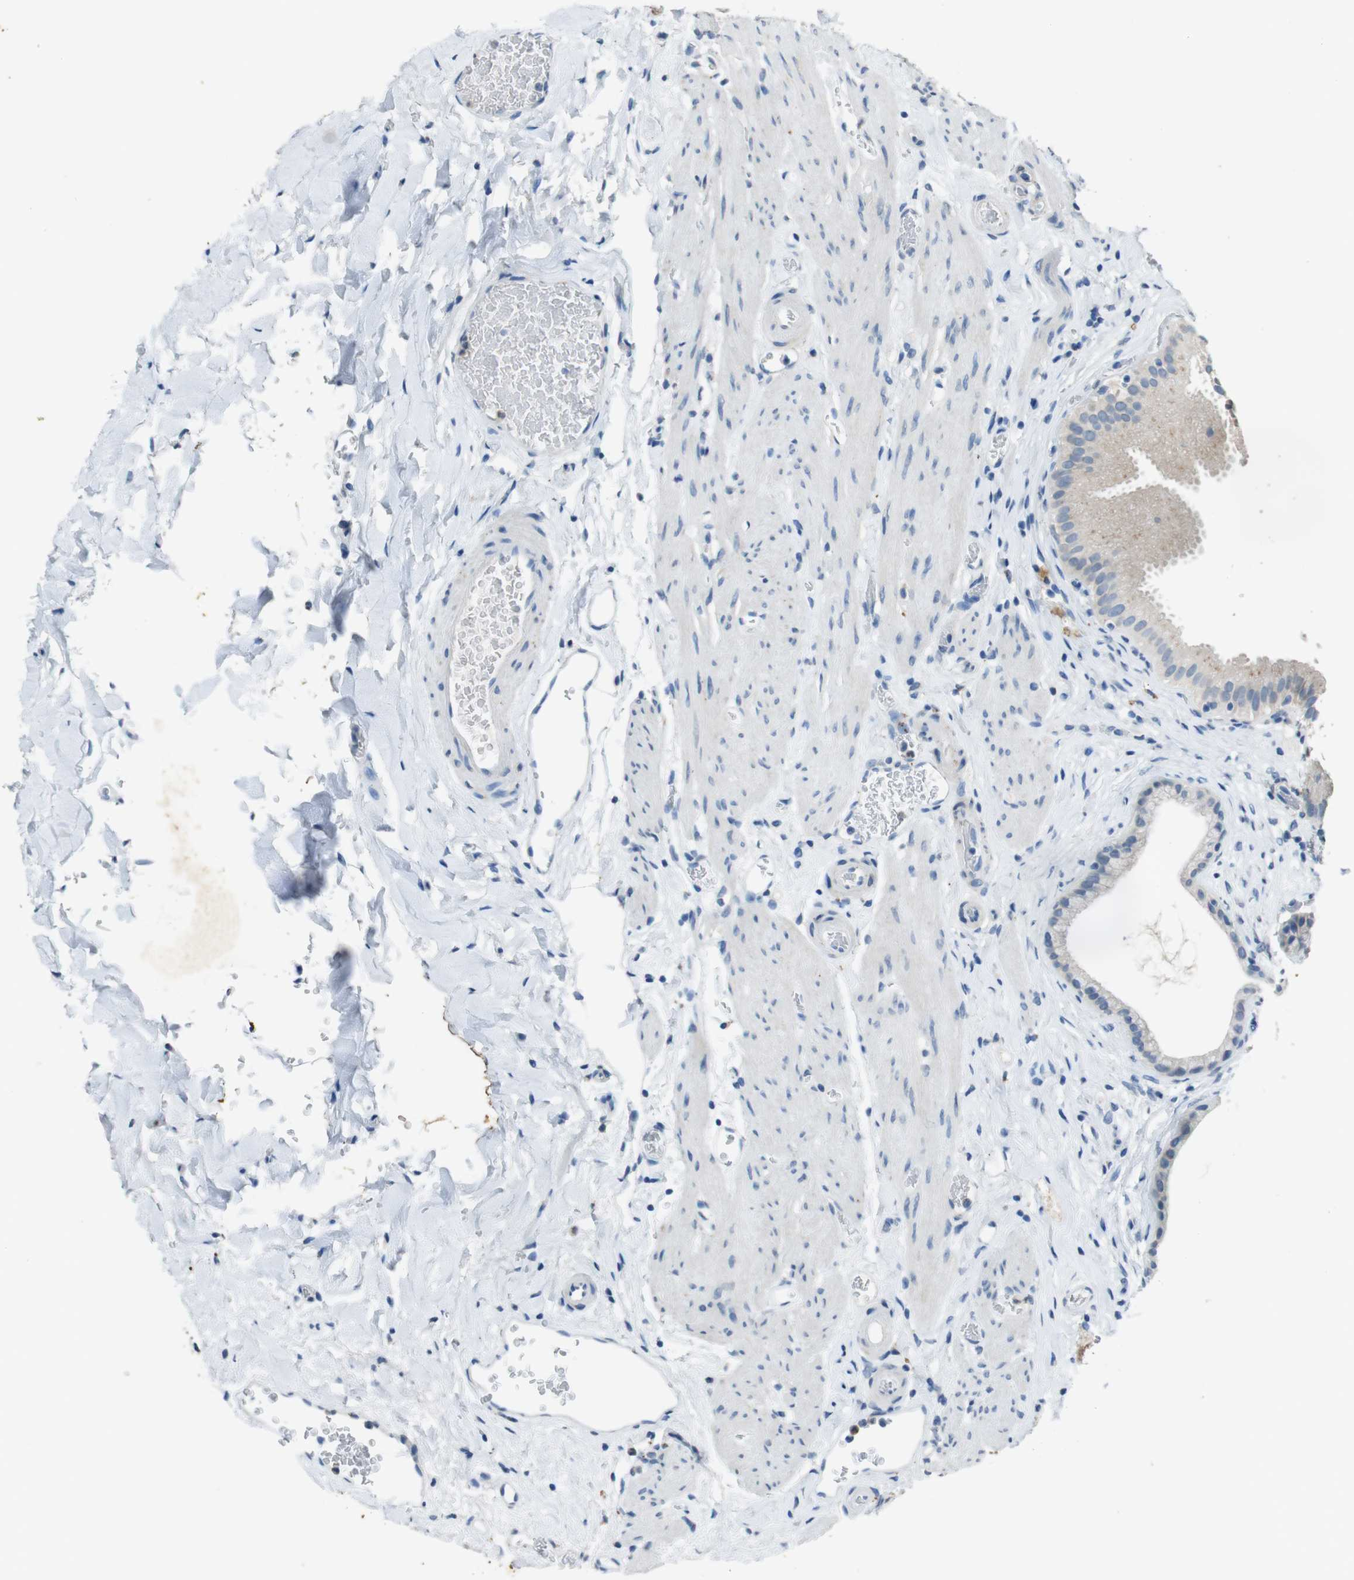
{"staining": {"intensity": "negative", "quantity": "none", "location": "none"}, "tissue": "gallbladder", "cell_type": "Glandular cells", "image_type": "normal", "snomed": [{"axis": "morphology", "description": "Normal tissue, NOS"}, {"axis": "topography", "description": "Gallbladder"}], "caption": "This is an IHC image of normal gallbladder. There is no positivity in glandular cells.", "gene": "STBD1", "patient": {"sex": "male", "age": 54}}